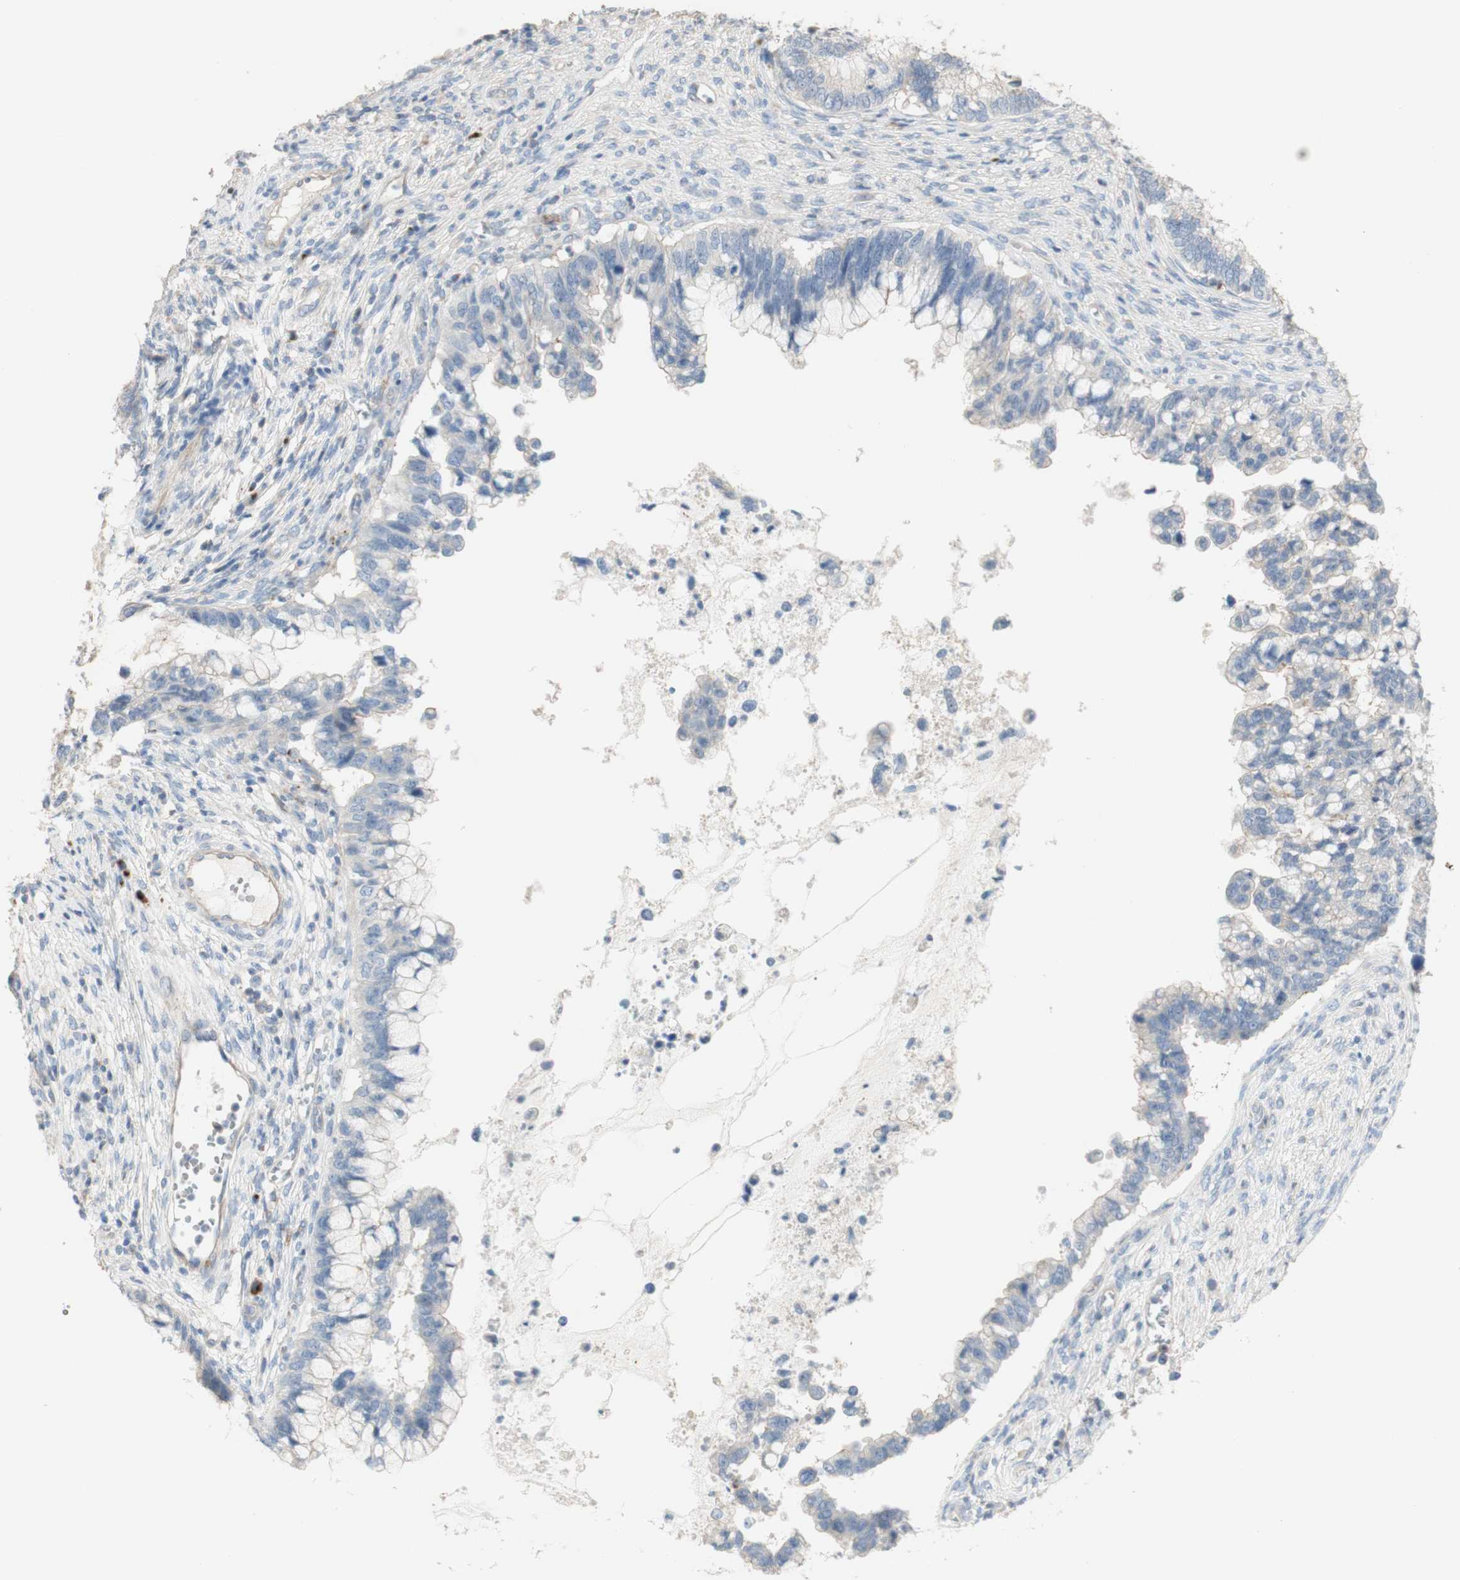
{"staining": {"intensity": "negative", "quantity": "none", "location": "none"}, "tissue": "cervical cancer", "cell_type": "Tumor cells", "image_type": "cancer", "snomed": [{"axis": "morphology", "description": "Adenocarcinoma, NOS"}, {"axis": "topography", "description": "Cervix"}], "caption": "The image demonstrates no staining of tumor cells in adenocarcinoma (cervical).", "gene": "MANEA", "patient": {"sex": "female", "age": 44}}